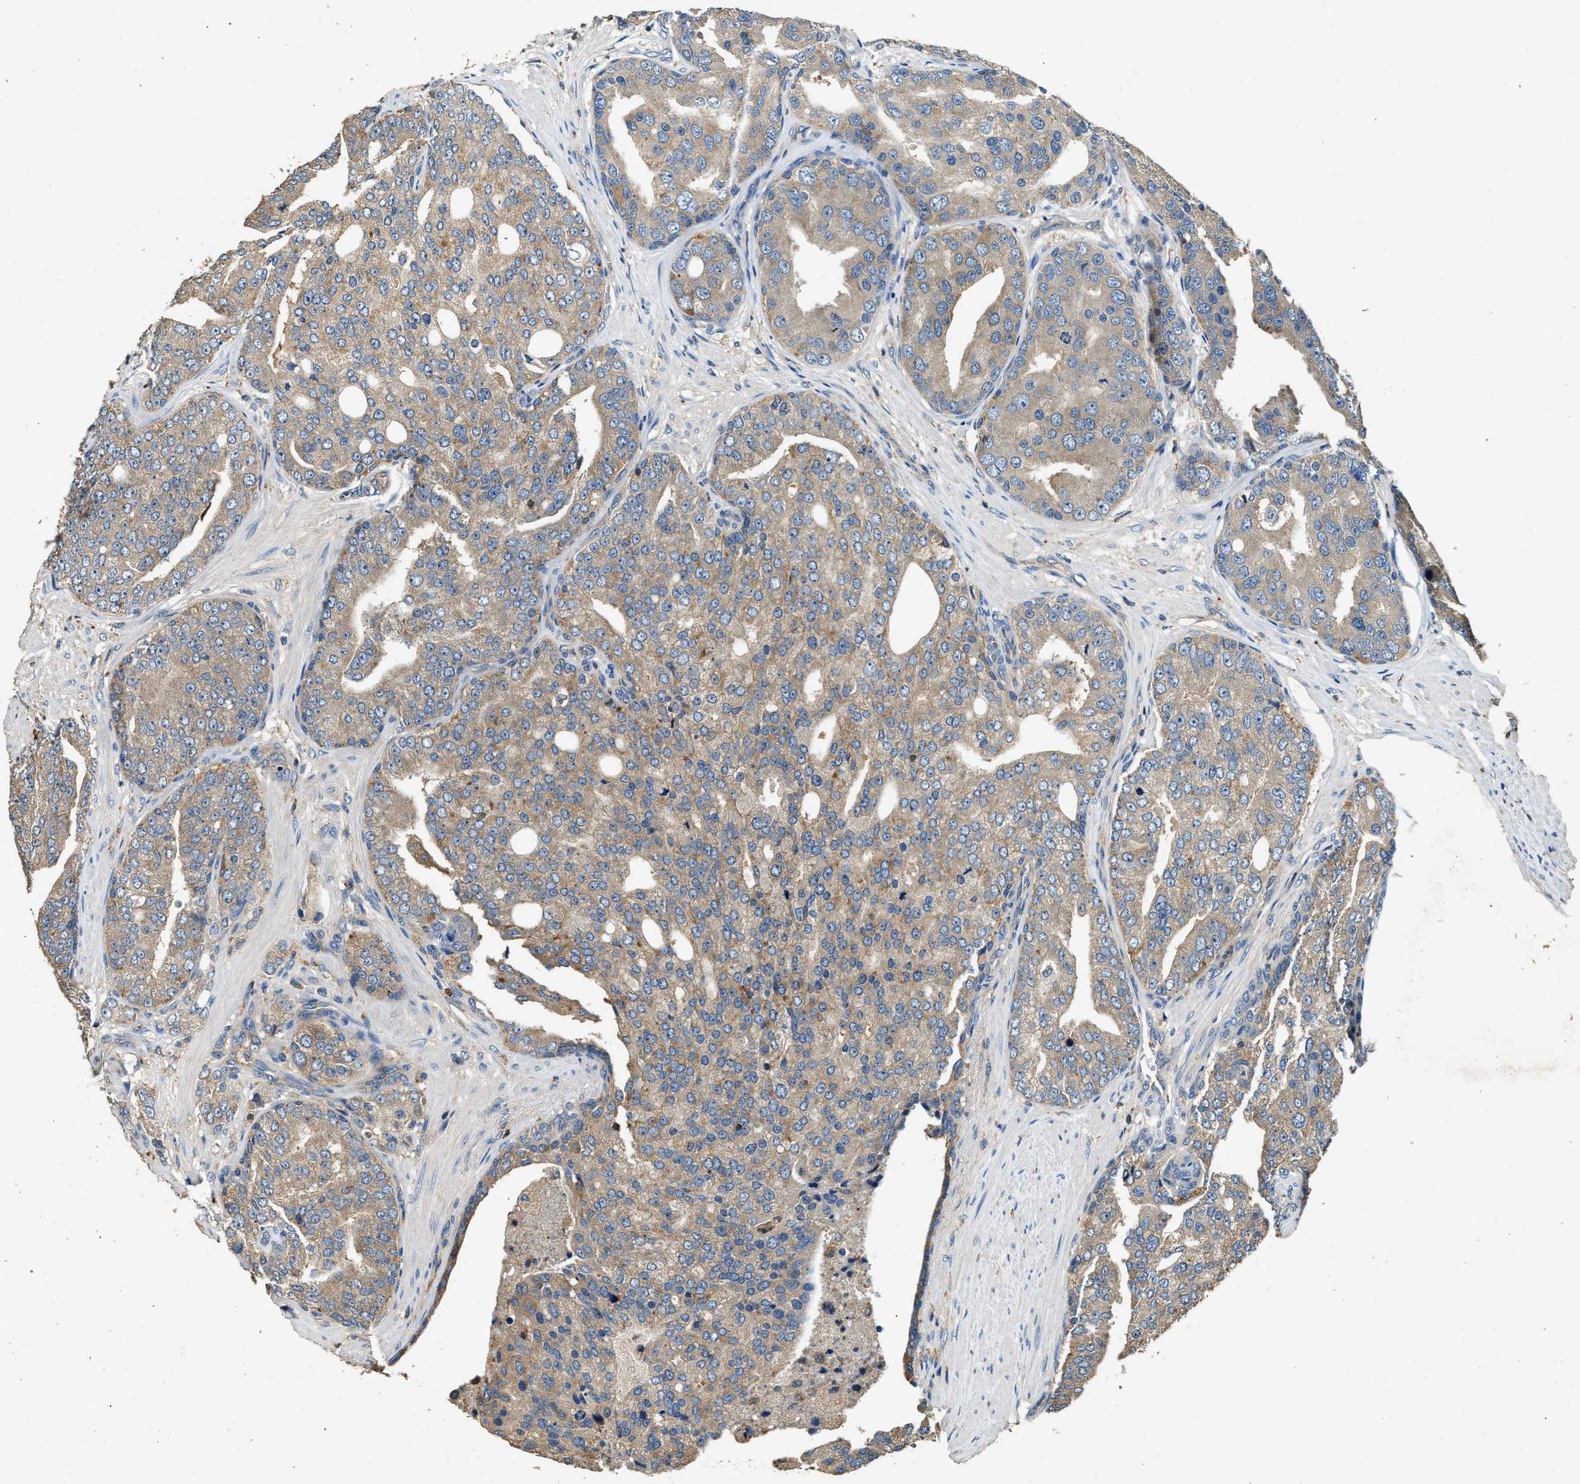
{"staining": {"intensity": "weak", "quantity": ">75%", "location": "cytoplasmic/membranous"}, "tissue": "prostate cancer", "cell_type": "Tumor cells", "image_type": "cancer", "snomed": [{"axis": "morphology", "description": "Adenocarcinoma, High grade"}, {"axis": "topography", "description": "Prostate"}], "caption": "Immunohistochemistry of human prostate cancer demonstrates low levels of weak cytoplasmic/membranous expression in about >75% of tumor cells.", "gene": "BLOC1S1", "patient": {"sex": "male", "age": 50}}